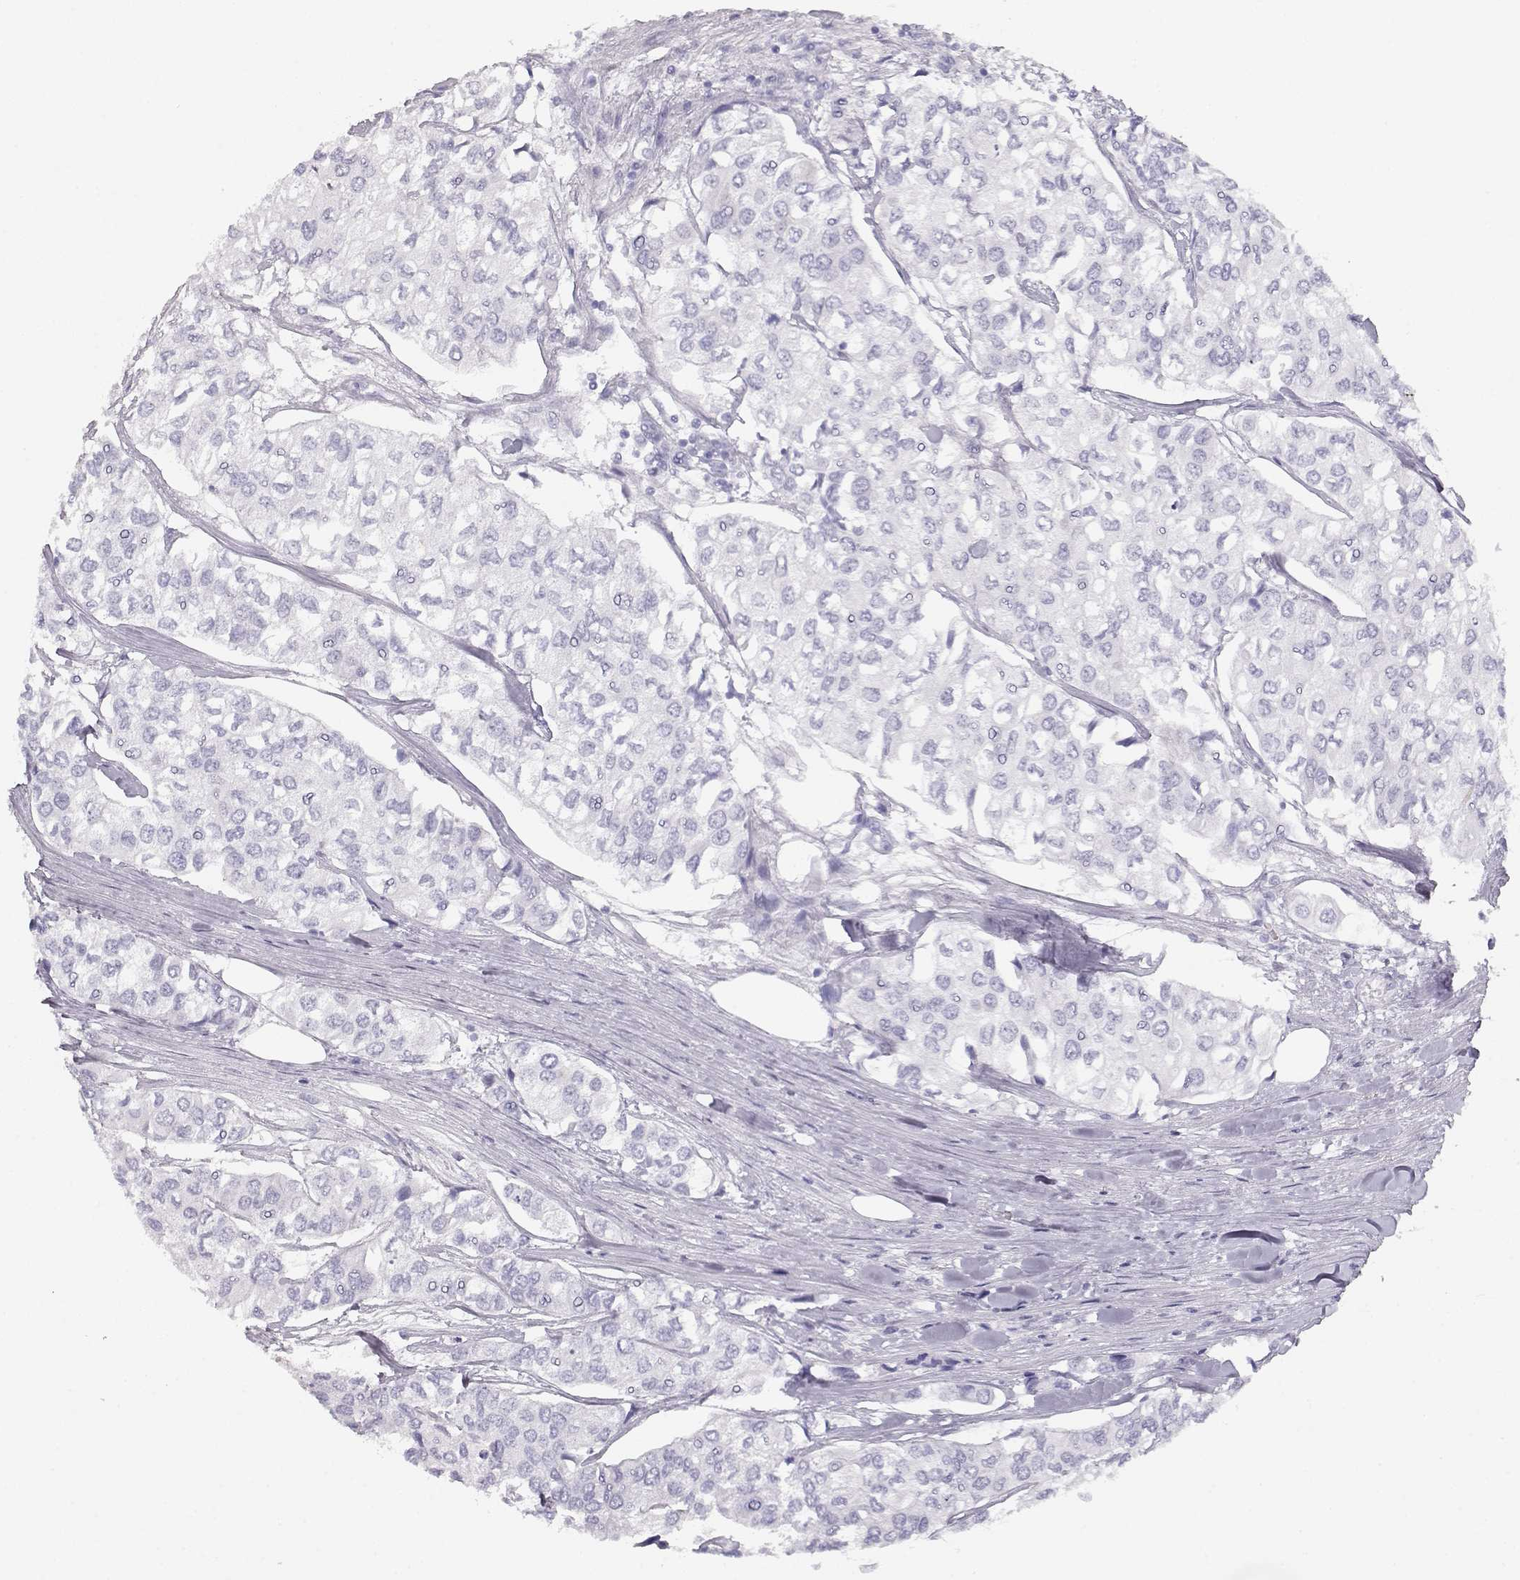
{"staining": {"intensity": "negative", "quantity": "none", "location": "none"}, "tissue": "urothelial cancer", "cell_type": "Tumor cells", "image_type": "cancer", "snomed": [{"axis": "morphology", "description": "Urothelial carcinoma, High grade"}, {"axis": "topography", "description": "Urinary bladder"}], "caption": "Tumor cells are negative for protein expression in human urothelial cancer.", "gene": "TKTL1", "patient": {"sex": "male", "age": 73}}